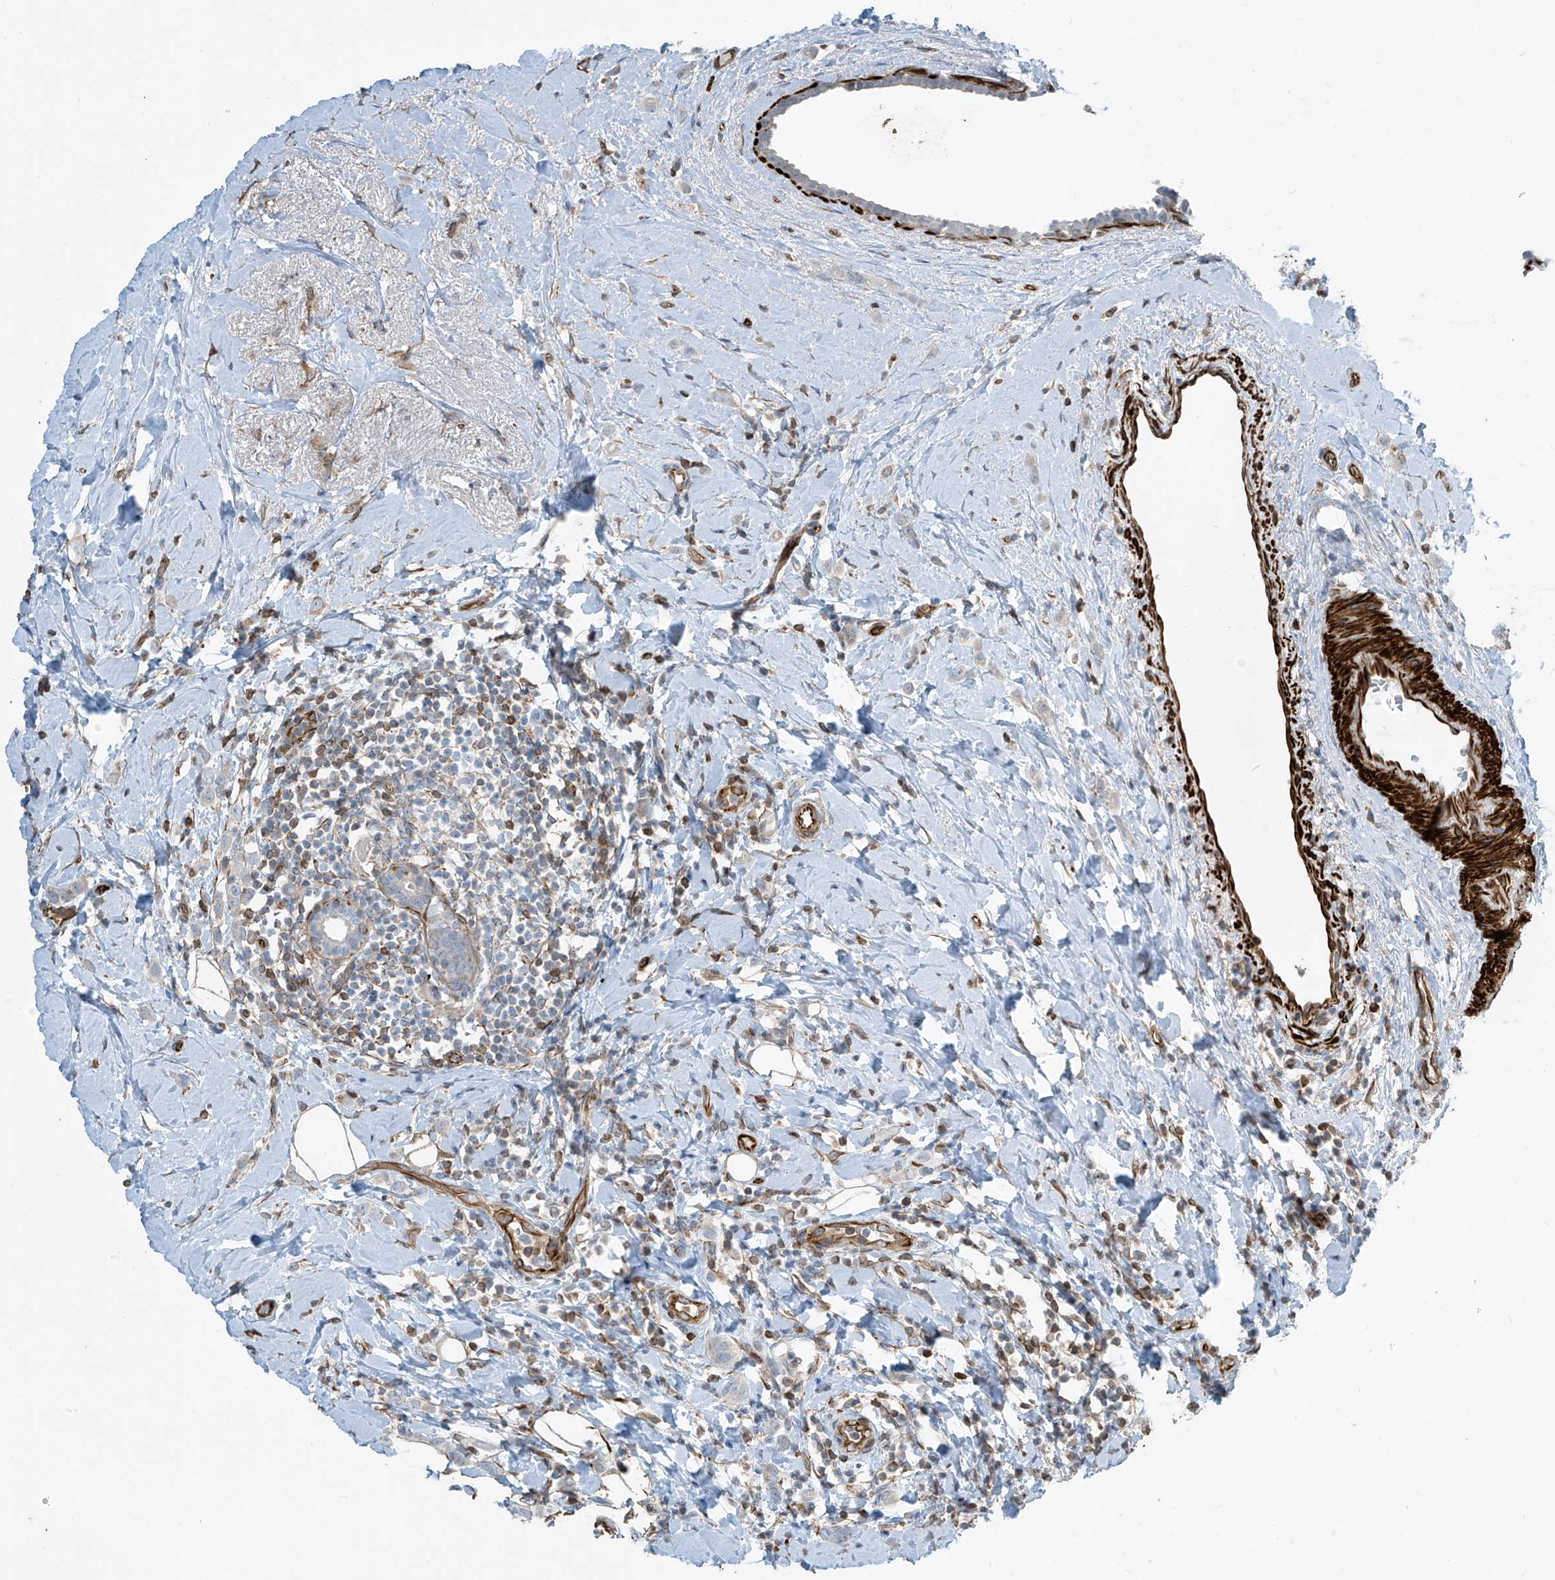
{"staining": {"intensity": "negative", "quantity": "none", "location": "none"}, "tissue": "breast cancer", "cell_type": "Tumor cells", "image_type": "cancer", "snomed": [{"axis": "morphology", "description": "Lobular carcinoma"}, {"axis": "topography", "description": "Breast"}], "caption": "This is an IHC histopathology image of human breast lobular carcinoma. There is no expression in tumor cells.", "gene": "SH3BGRL3", "patient": {"sex": "female", "age": 47}}